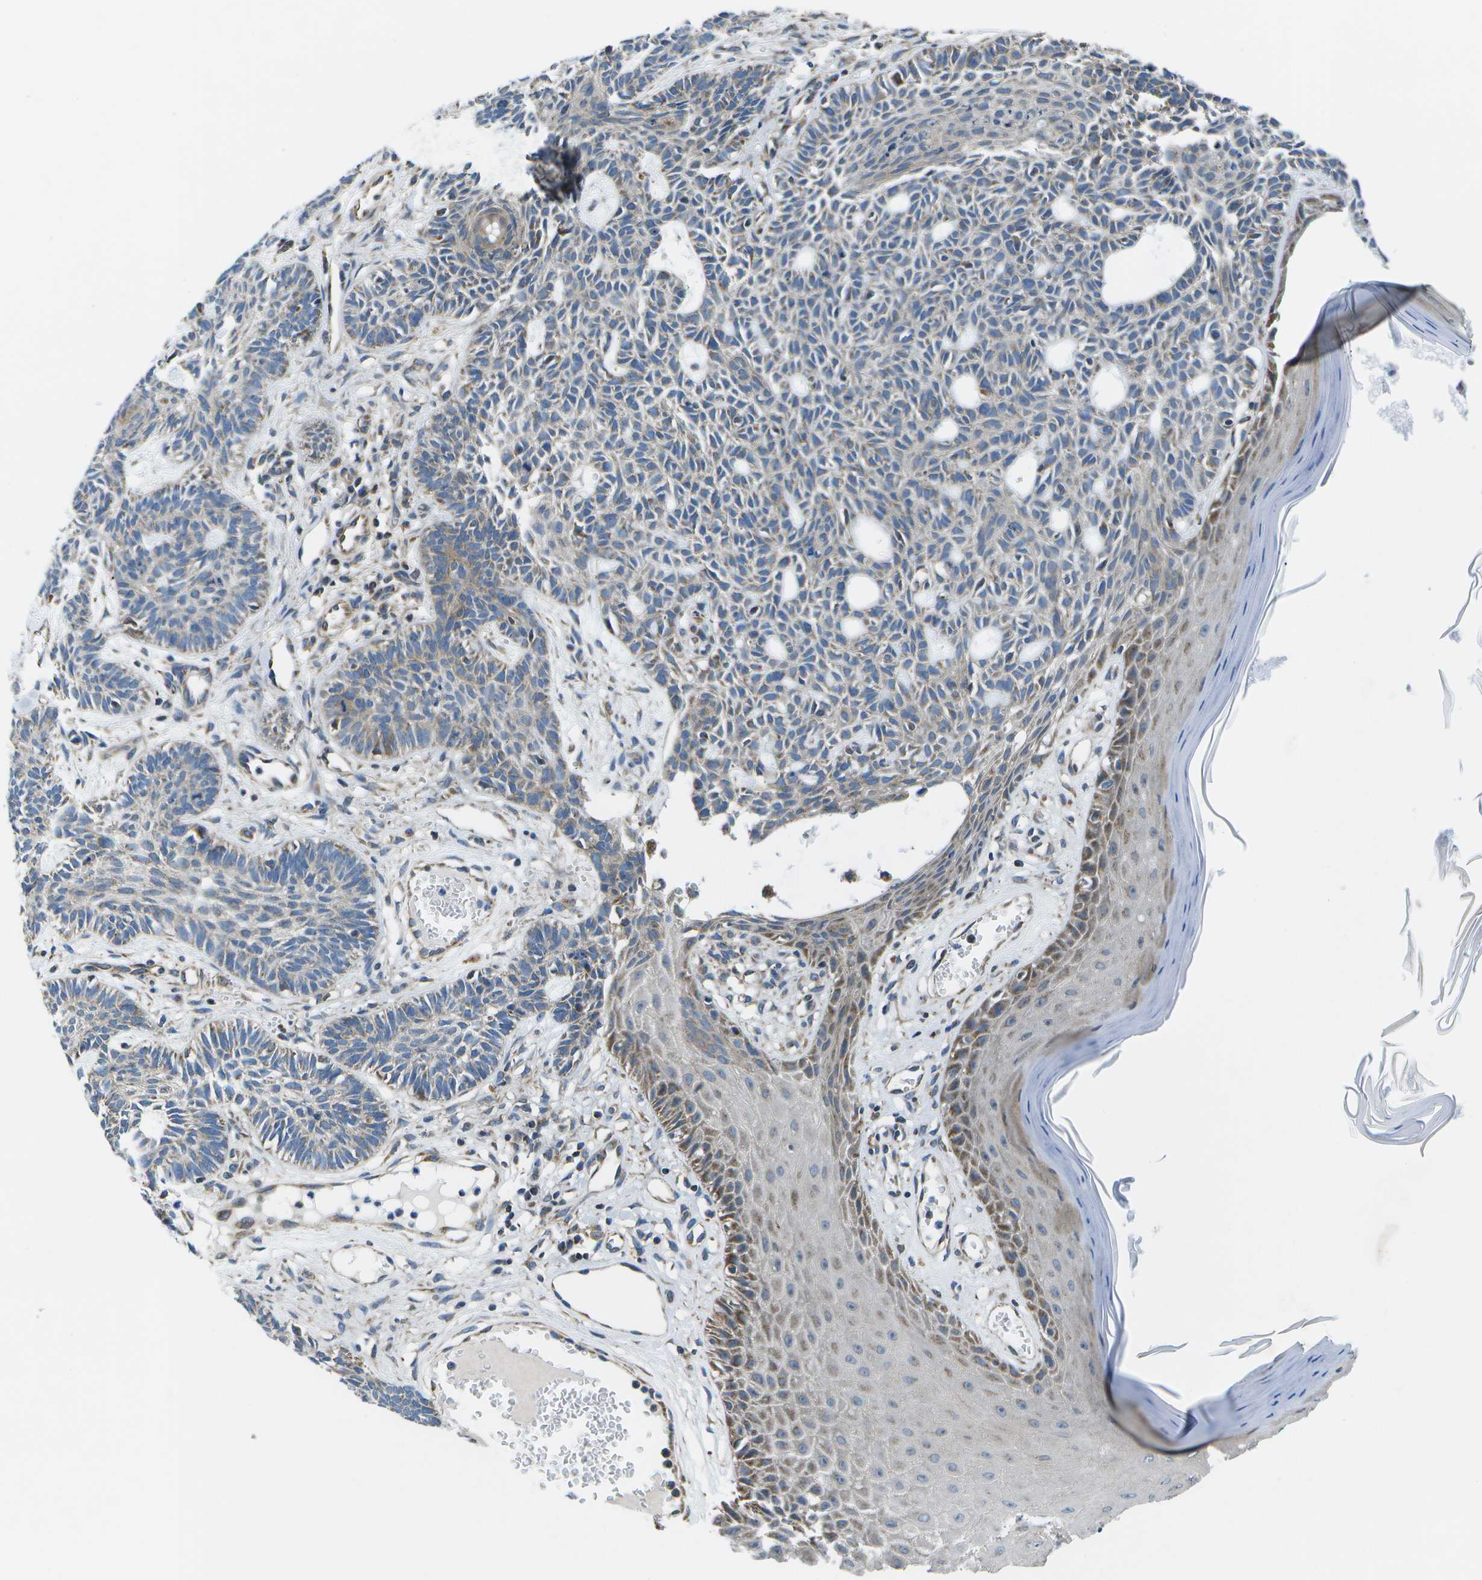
{"staining": {"intensity": "weak", "quantity": "25%-75%", "location": "cytoplasmic/membranous"}, "tissue": "skin cancer", "cell_type": "Tumor cells", "image_type": "cancer", "snomed": [{"axis": "morphology", "description": "Basal cell carcinoma"}, {"axis": "topography", "description": "Skin"}], "caption": "Immunohistochemistry (IHC) image of neoplastic tissue: human skin cancer stained using immunohistochemistry (IHC) shows low levels of weak protein expression localized specifically in the cytoplasmic/membranous of tumor cells, appearing as a cytoplasmic/membranous brown color.", "gene": "MVK", "patient": {"sex": "male", "age": 67}}